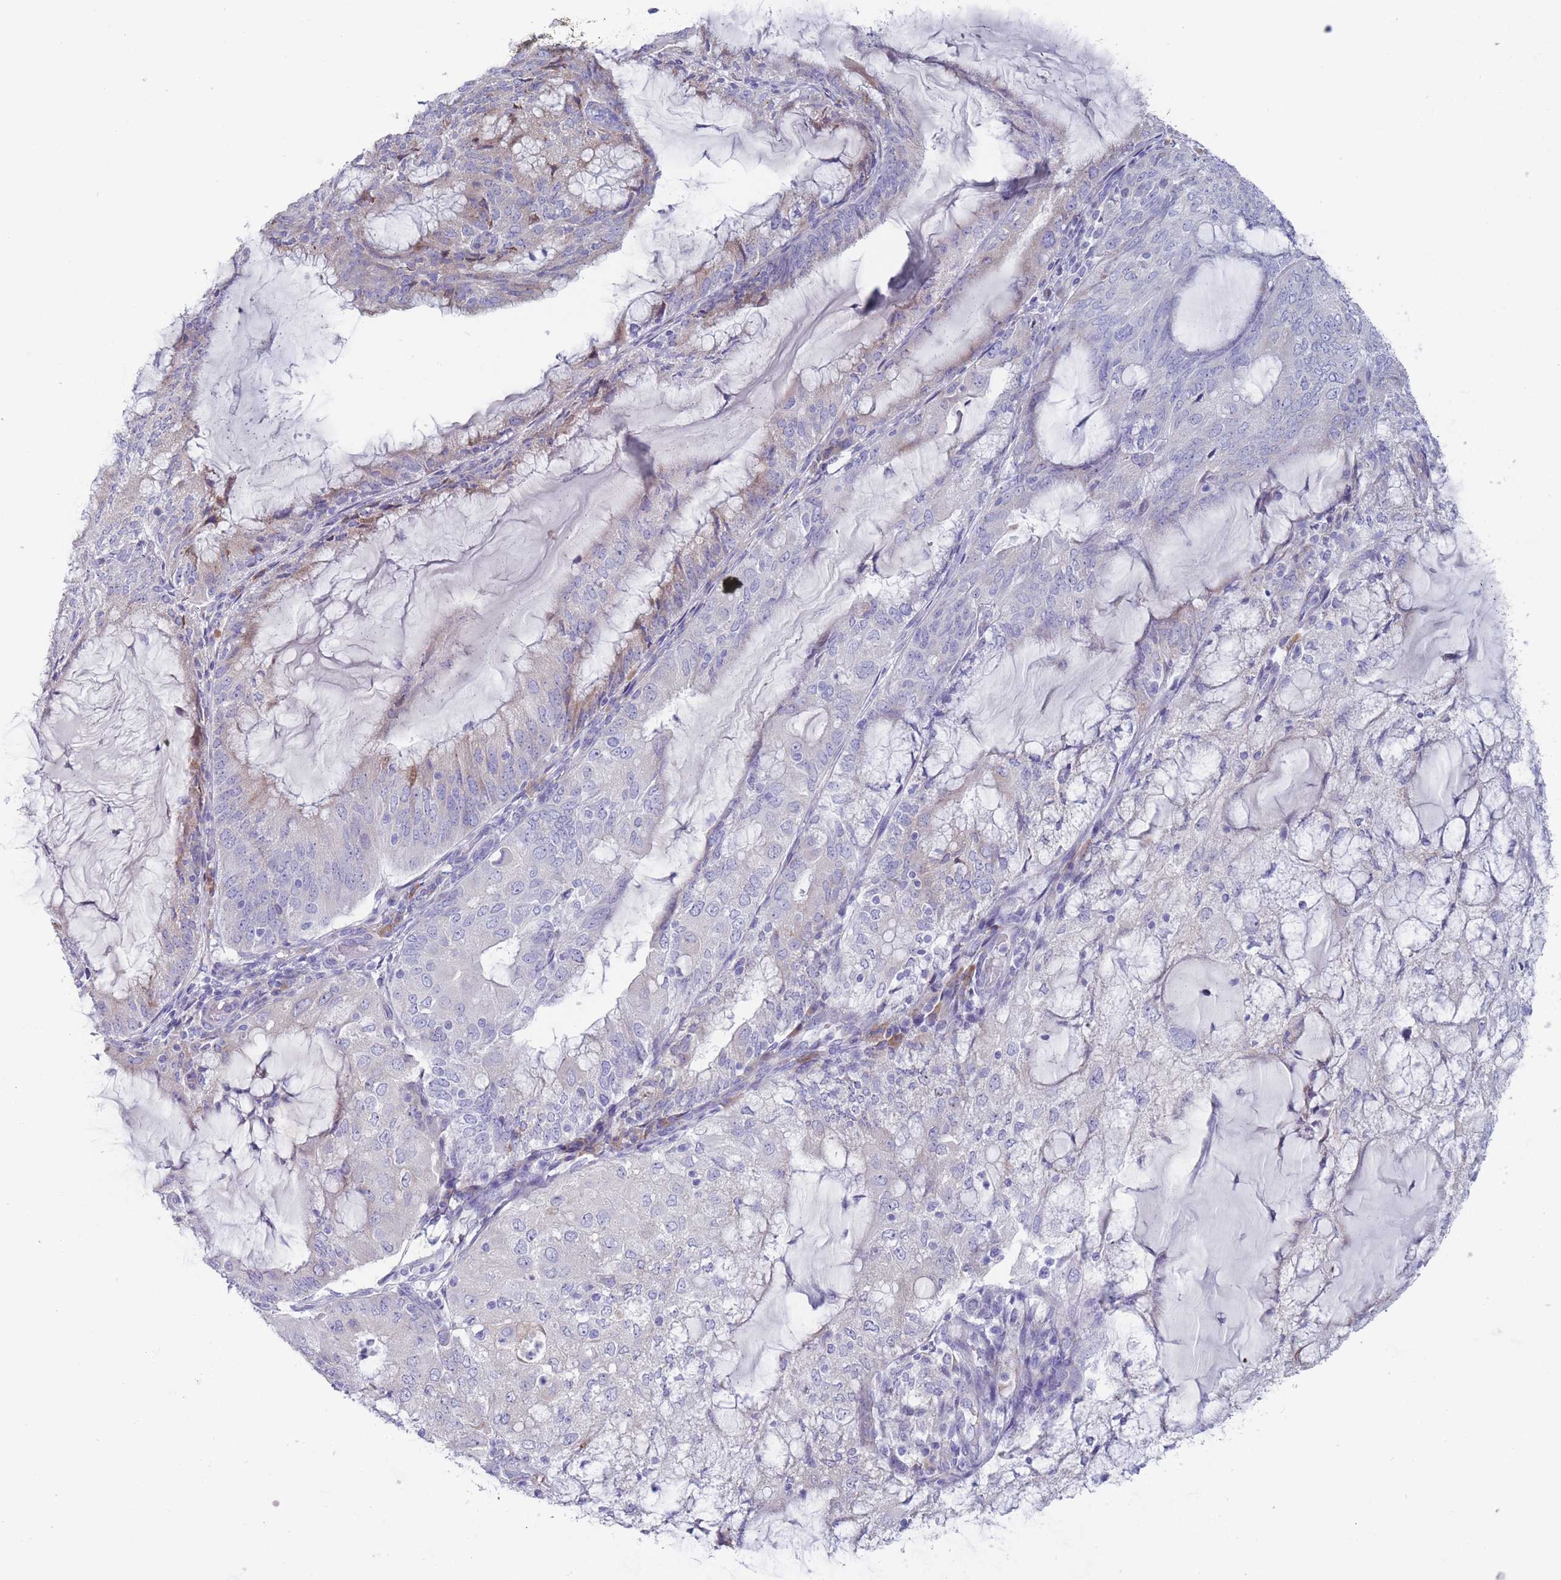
{"staining": {"intensity": "negative", "quantity": "none", "location": "none"}, "tissue": "endometrial cancer", "cell_type": "Tumor cells", "image_type": "cancer", "snomed": [{"axis": "morphology", "description": "Adenocarcinoma, NOS"}, {"axis": "topography", "description": "Endometrium"}], "caption": "Immunohistochemistry of human endometrial cancer shows no expression in tumor cells.", "gene": "ST8SIA5", "patient": {"sex": "female", "age": 81}}